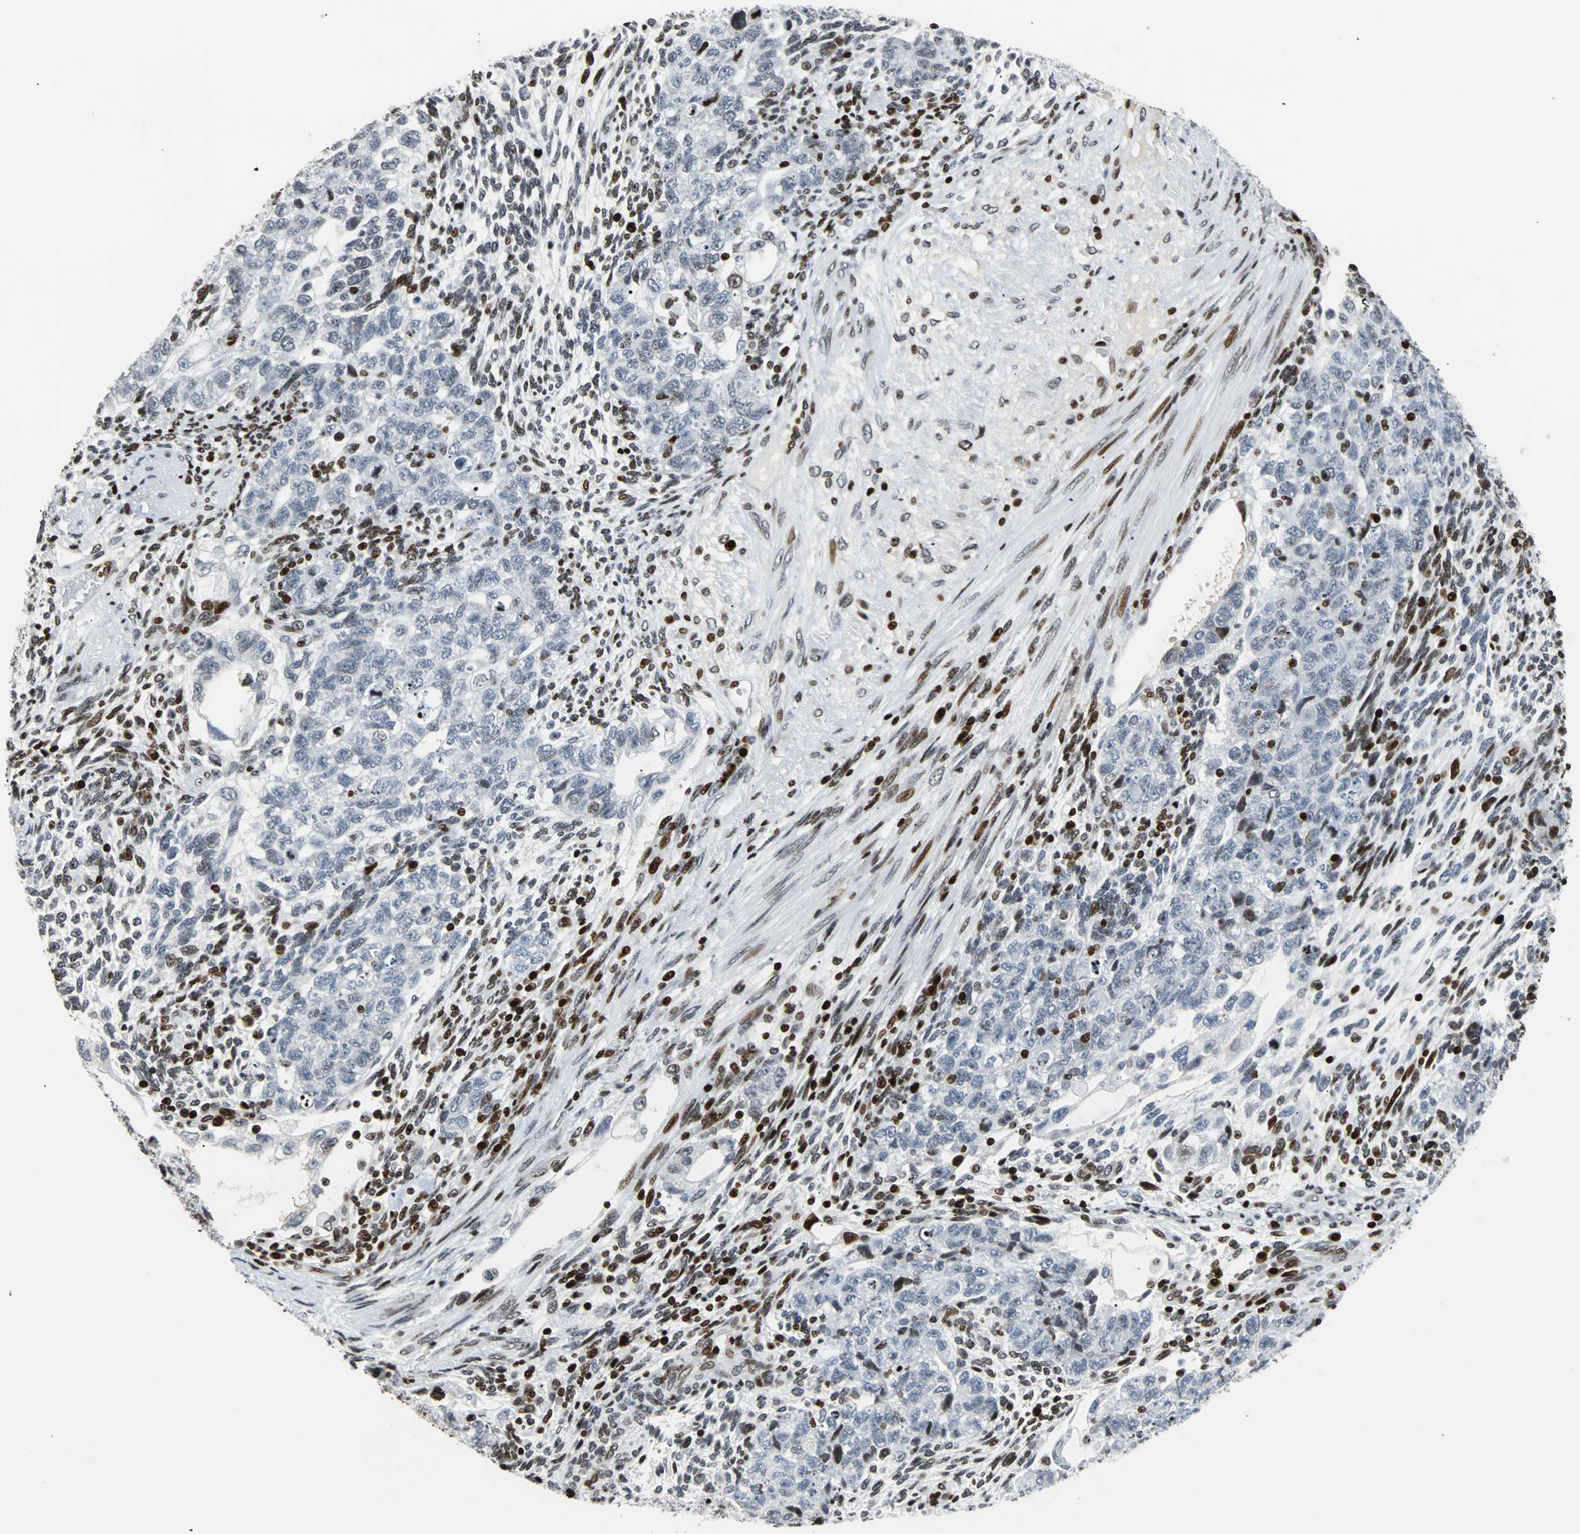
{"staining": {"intensity": "weak", "quantity": "<25%", "location": "nuclear"}, "tissue": "testis cancer", "cell_type": "Tumor cells", "image_type": "cancer", "snomed": [{"axis": "morphology", "description": "Normal tissue, NOS"}, {"axis": "morphology", "description": "Carcinoma, Embryonal, NOS"}, {"axis": "topography", "description": "Testis"}], "caption": "High magnification brightfield microscopy of testis cancer (embryonal carcinoma) stained with DAB (3,3'-diaminobenzidine) (brown) and counterstained with hematoxylin (blue): tumor cells show no significant positivity. The staining is performed using DAB brown chromogen with nuclei counter-stained in using hematoxylin.", "gene": "ZNF131", "patient": {"sex": "male", "age": 36}}